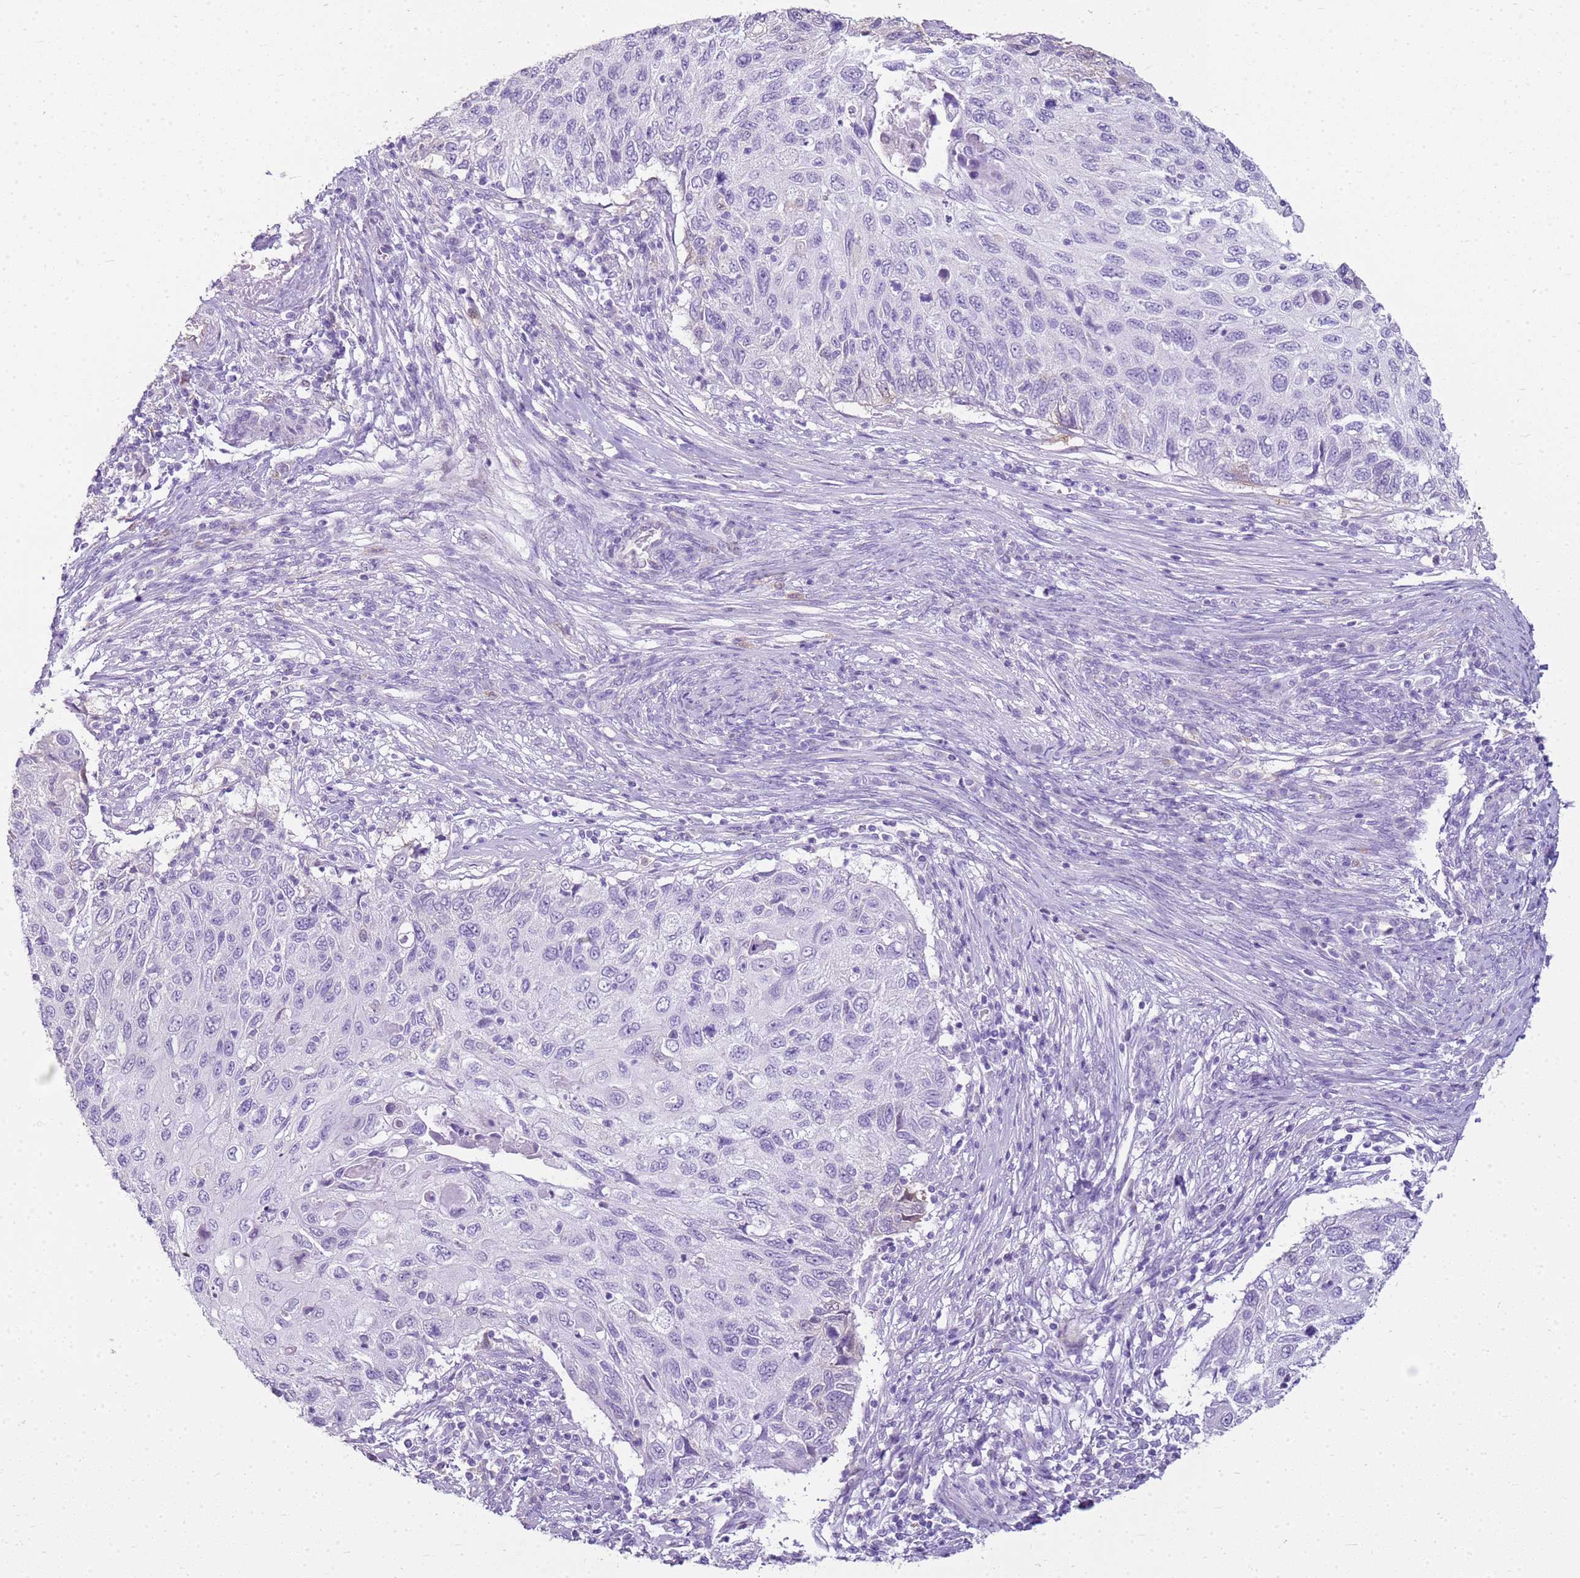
{"staining": {"intensity": "negative", "quantity": "none", "location": "none"}, "tissue": "cervical cancer", "cell_type": "Tumor cells", "image_type": "cancer", "snomed": [{"axis": "morphology", "description": "Squamous cell carcinoma, NOS"}, {"axis": "topography", "description": "Cervix"}], "caption": "The micrograph displays no significant positivity in tumor cells of cervical squamous cell carcinoma.", "gene": "SULT1E1", "patient": {"sex": "female", "age": 70}}